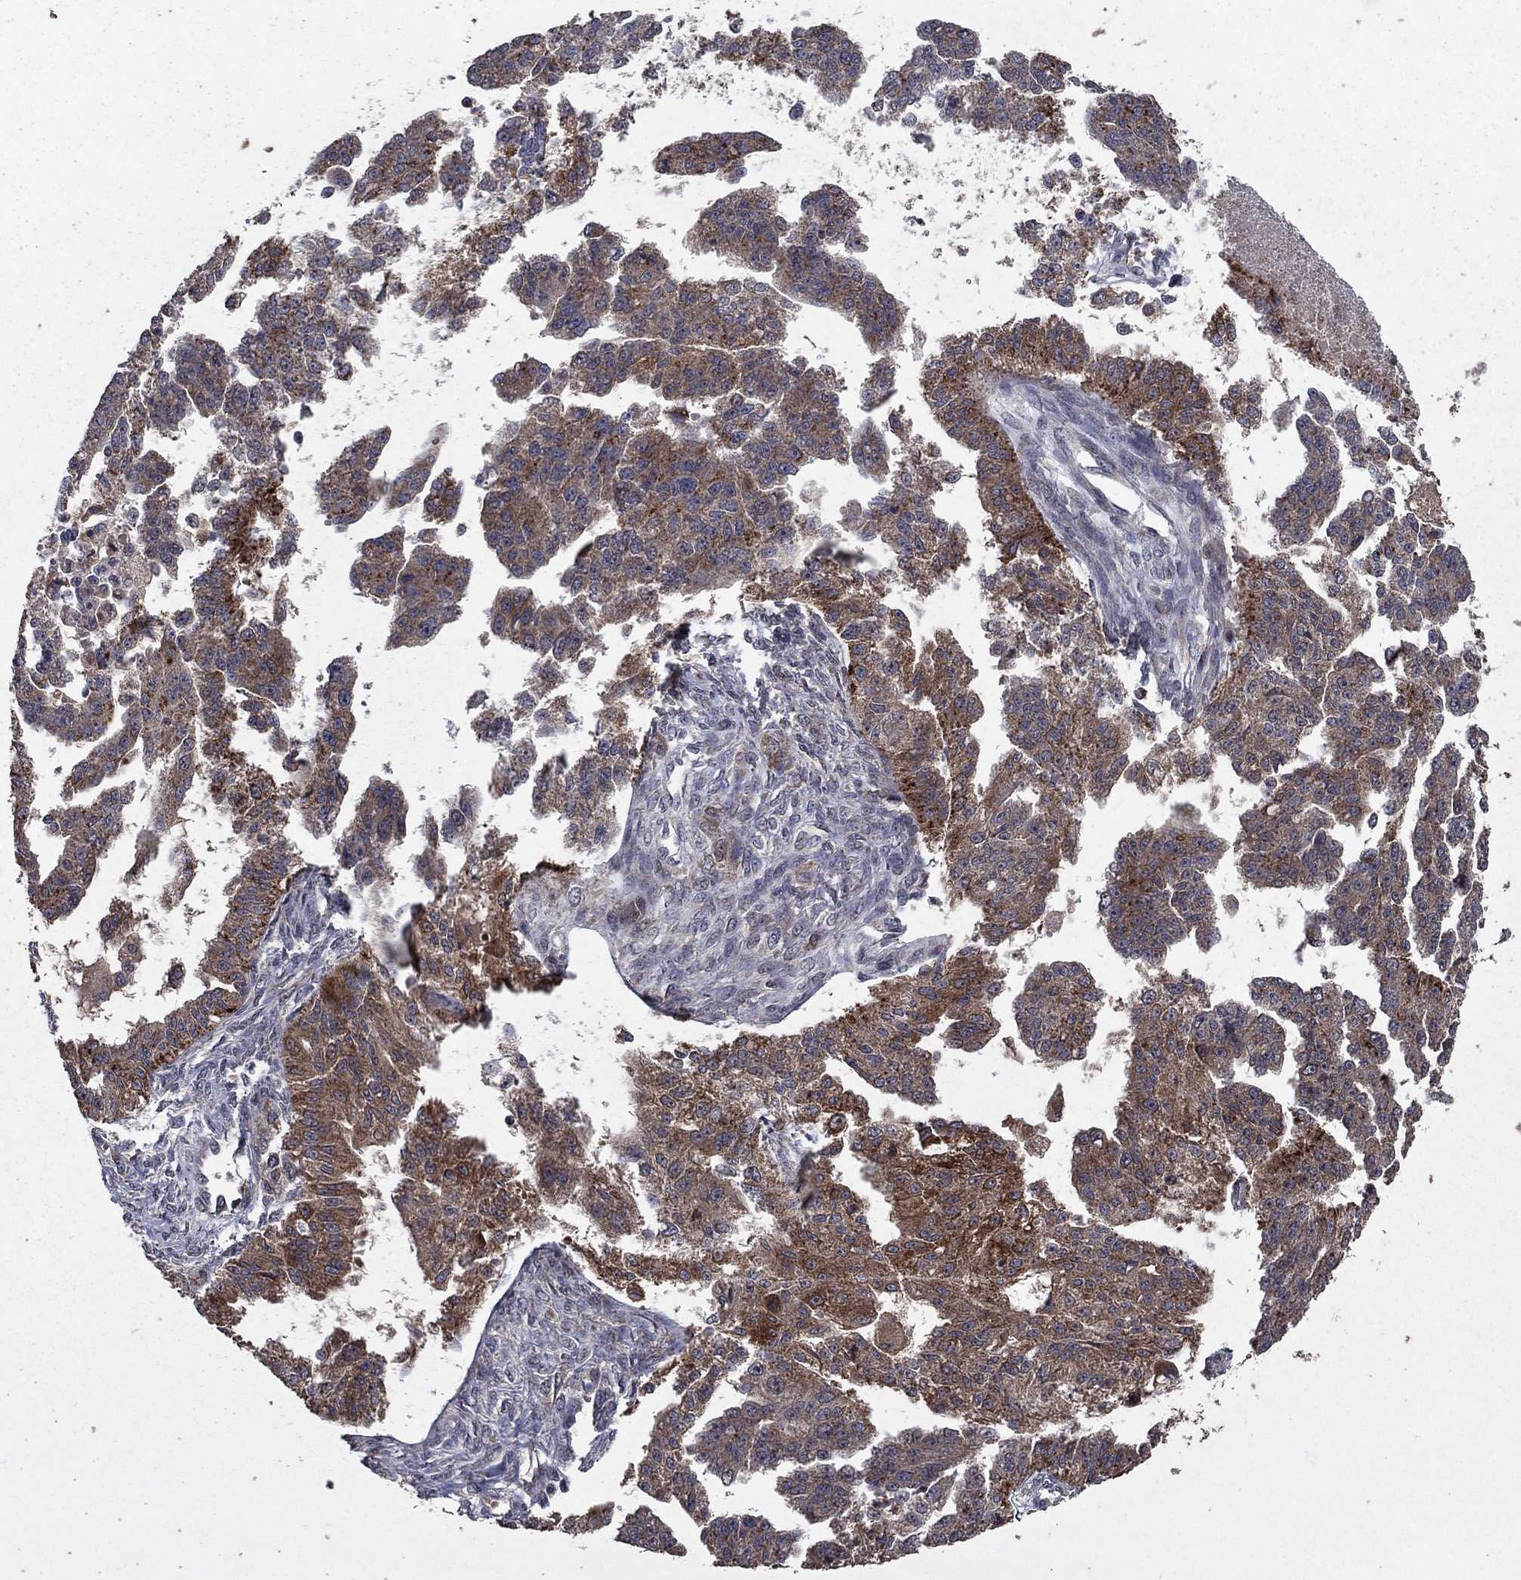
{"staining": {"intensity": "moderate", "quantity": ">75%", "location": "cytoplasmic/membranous"}, "tissue": "ovarian cancer", "cell_type": "Tumor cells", "image_type": "cancer", "snomed": [{"axis": "morphology", "description": "Cystadenocarcinoma, serous, NOS"}, {"axis": "topography", "description": "Ovary"}], "caption": "Human ovarian cancer (serous cystadenocarcinoma) stained with a brown dye demonstrates moderate cytoplasmic/membranous positive expression in about >75% of tumor cells.", "gene": "DHRS1", "patient": {"sex": "female", "age": 58}}